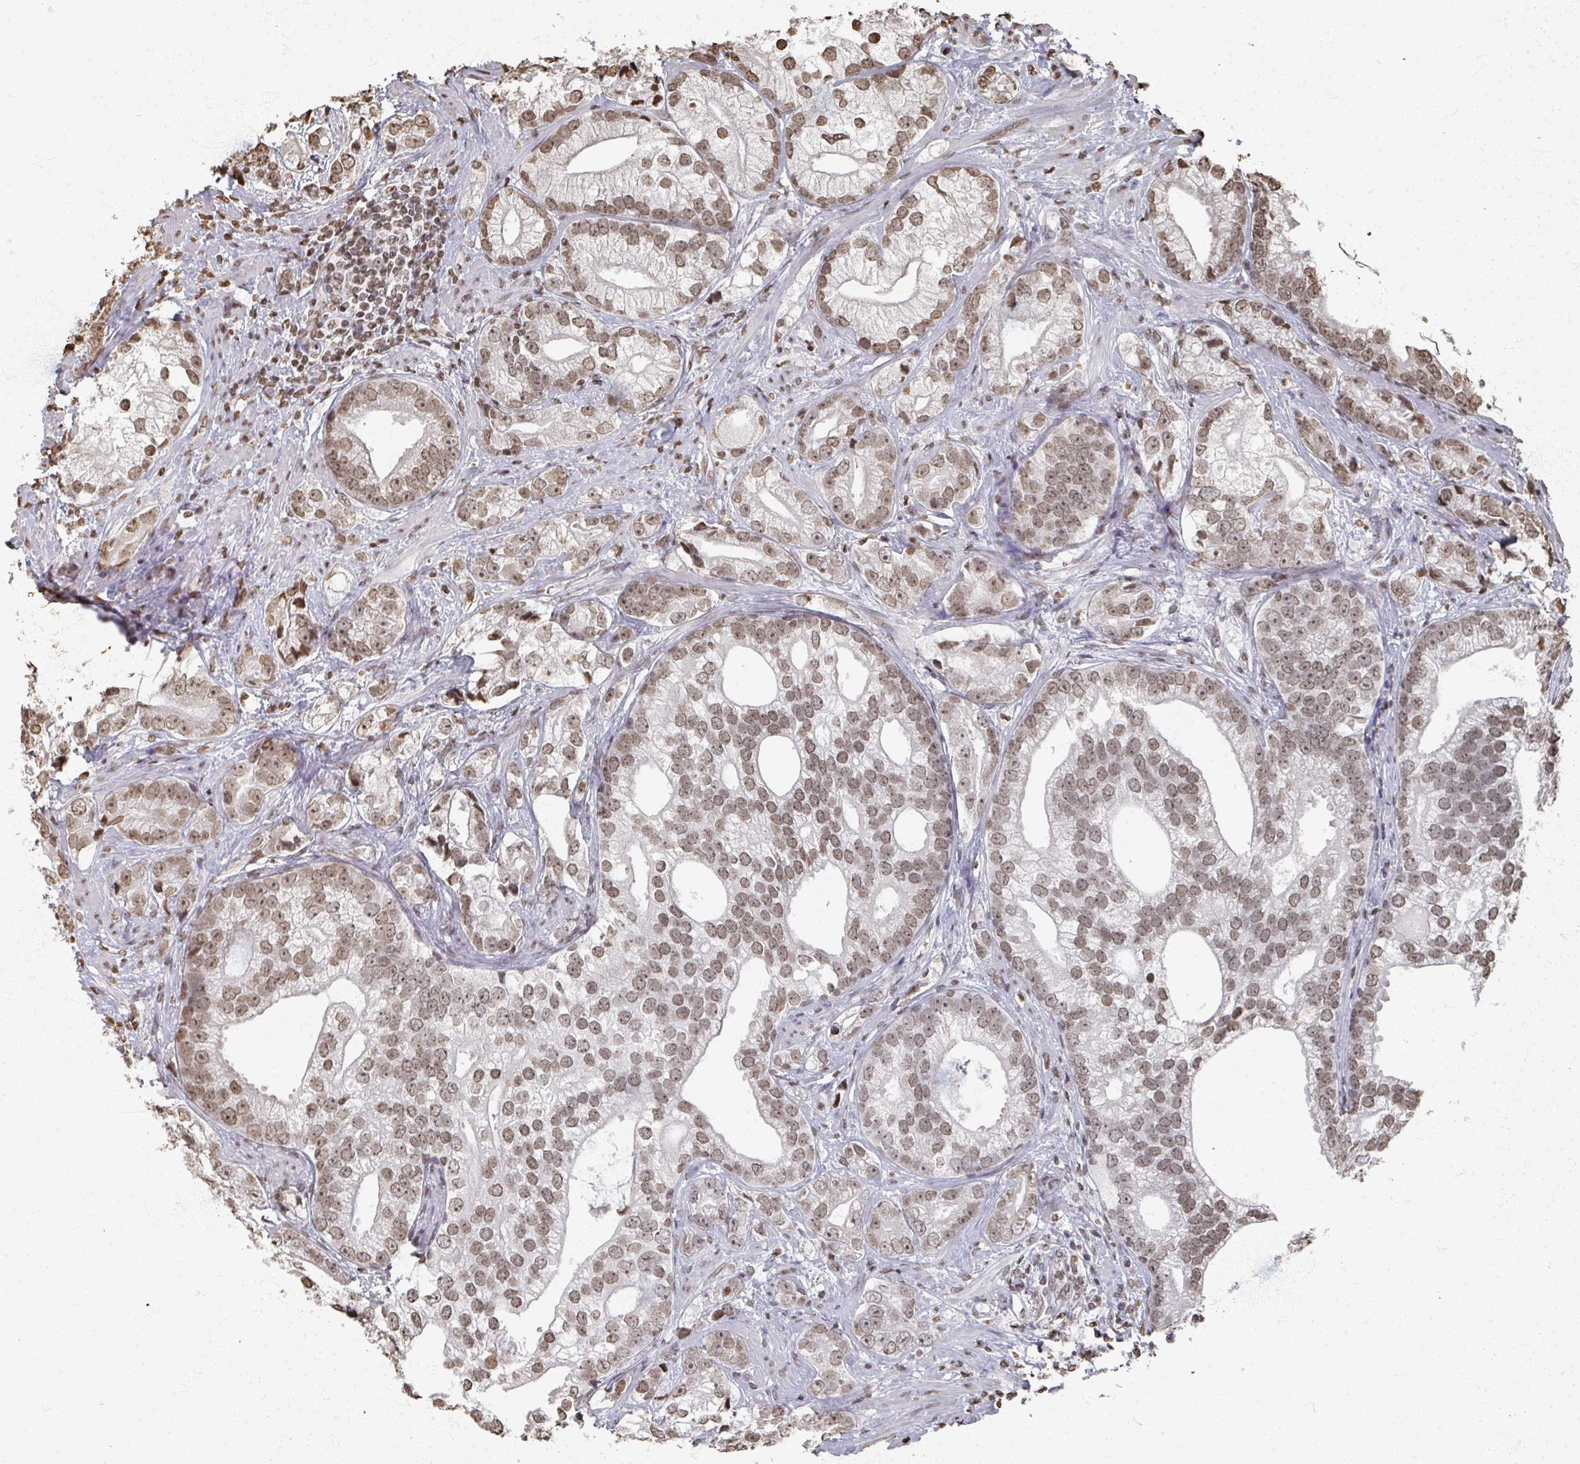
{"staining": {"intensity": "moderate", "quantity": ">75%", "location": "nuclear"}, "tissue": "prostate cancer", "cell_type": "Tumor cells", "image_type": "cancer", "snomed": [{"axis": "morphology", "description": "Adenocarcinoma, High grade"}, {"axis": "topography", "description": "Prostate"}], "caption": "Moderate nuclear protein expression is appreciated in approximately >75% of tumor cells in prostate adenocarcinoma (high-grade).", "gene": "DCUN1D5", "patient": {"sex": "male", "age": 75}}